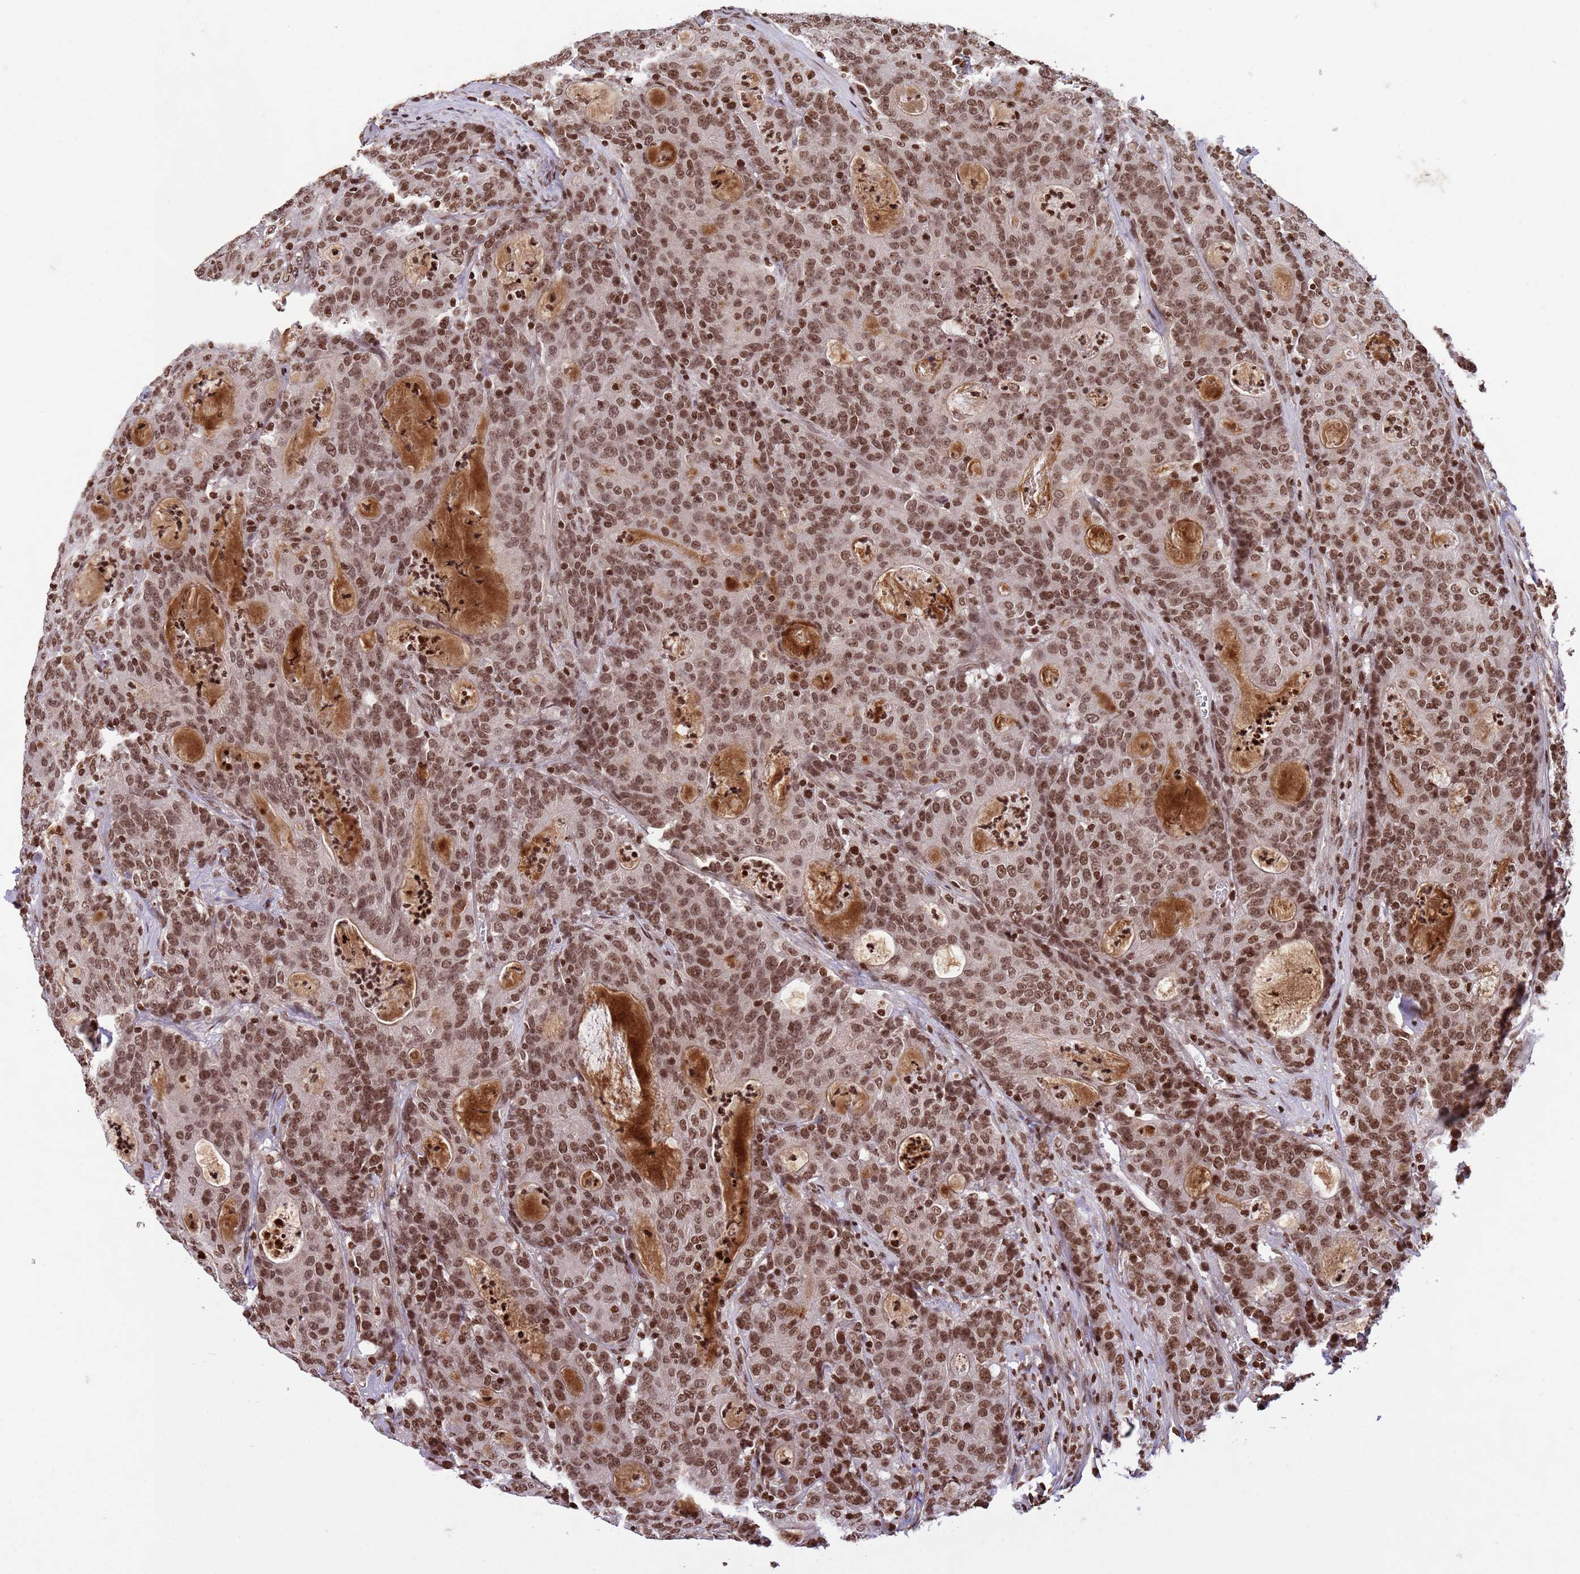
{"staining": {"intensity": "moderate", "quantity": ">75%", "location": "nuclear"}, "tissue": "colorectal cancer", "cell_type": "Tumor cells", "image_type": "cancer", "snomed": [{"axis": "morphology", "description": "Adenocarcinoma, NOS"}, {"axis": "topography", "description": "Colon"}], "caption": "Brown immunohistochemical staining in colorectal cancer reveals moderate nuclear staining in approximately >75% of tumor cells. The staining was performed using DAB to visualize the protein expression in brown, while the nuclei were stained in blue with hematoxylin (Magnification: 20x).", "gene": "H3-3B", "patient": {"sex": "male", "age": 83}}